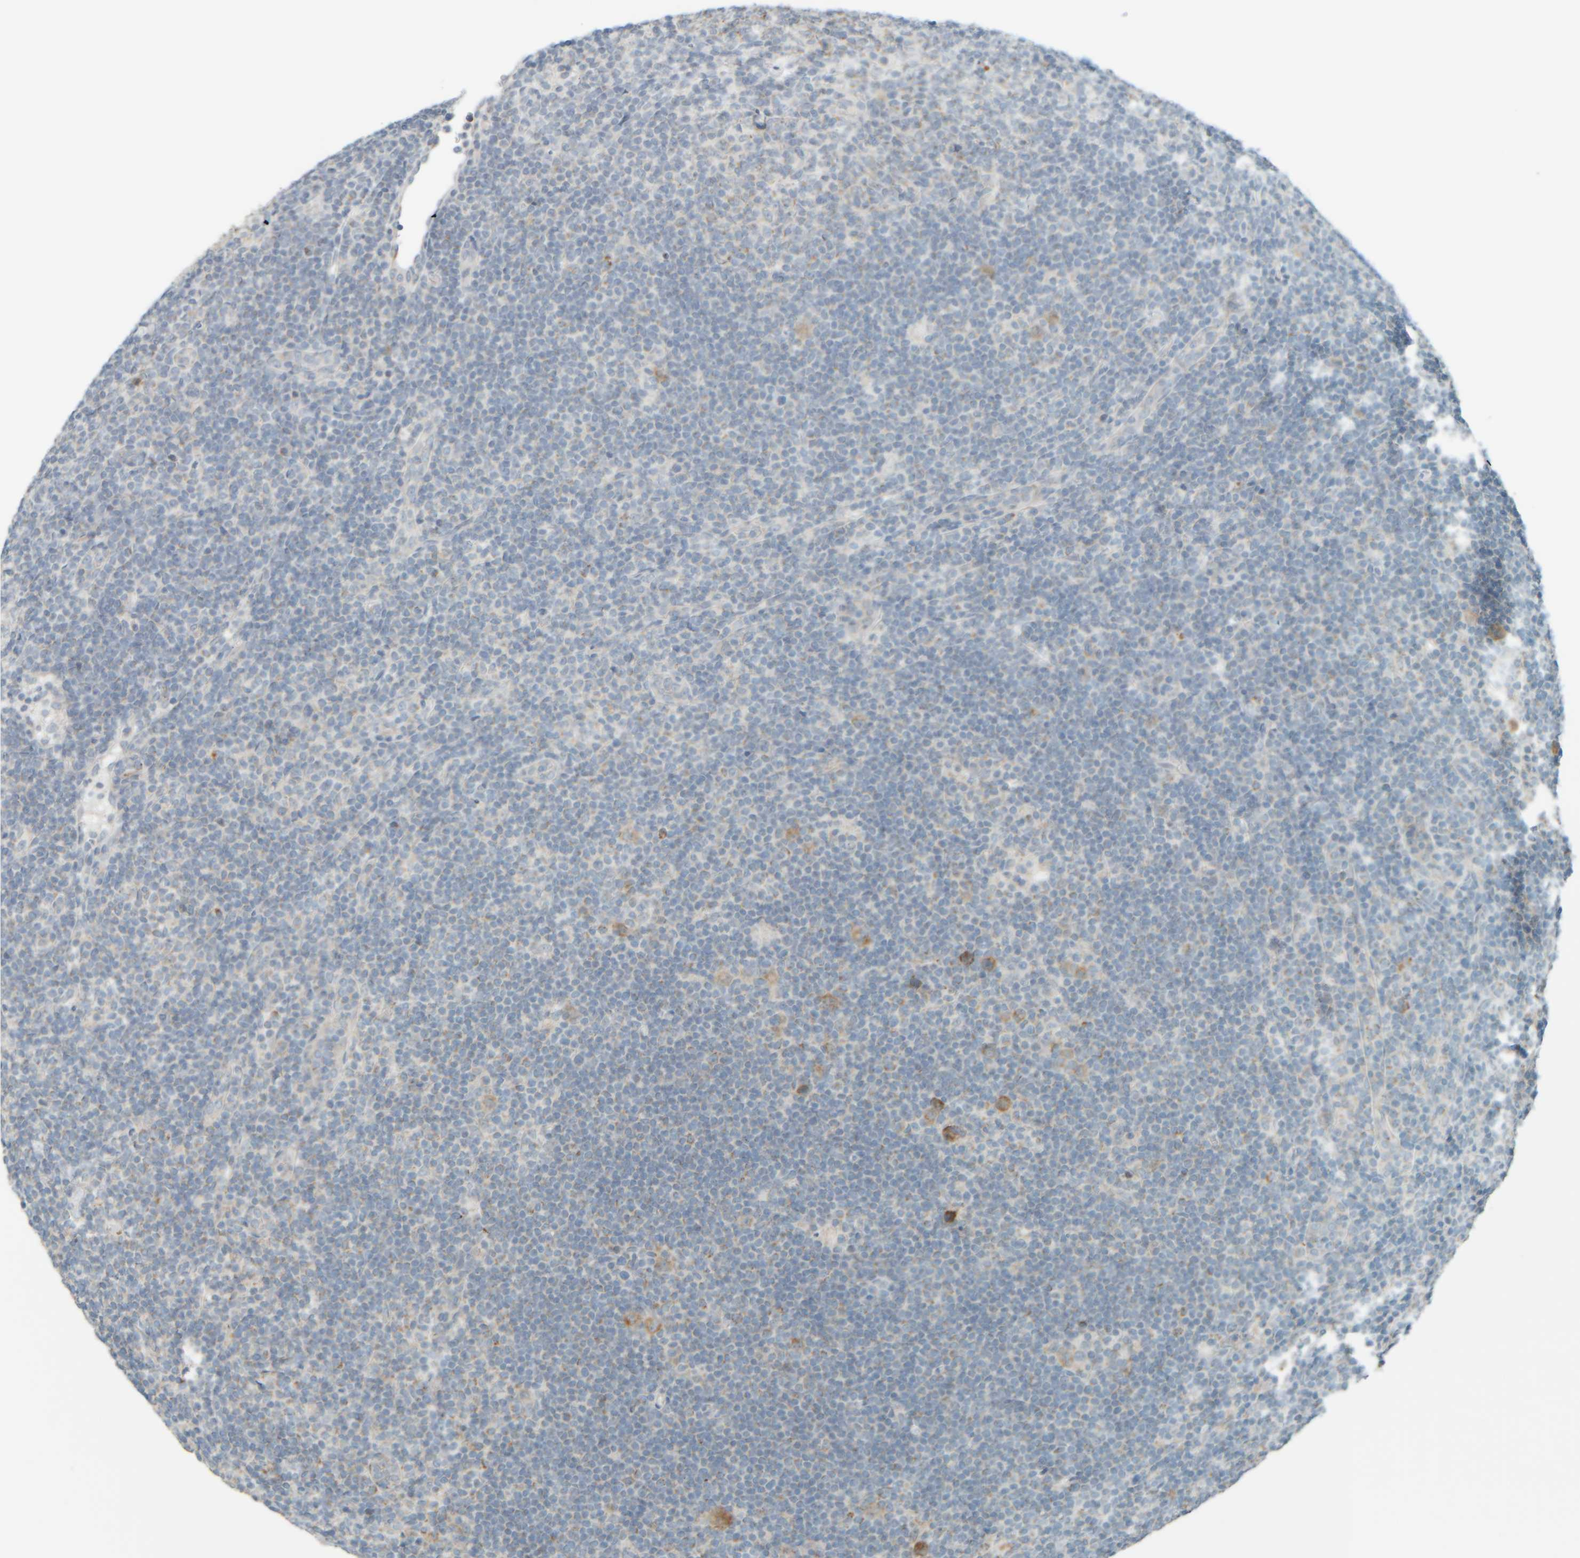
{"staining": {"intensity": "weak", "quantity": ">75%", "location": "cytoplasmic/membranous"}, "tissue": "lymphoma", "cell_type": "Tumor cells", "image_type": "cancer", "snomed": [{"axis": "morphology", "description": "Hodgkin's disease, NOS"}, {"axis": "topography", "description": "Lymph node"}], "caption": "Protein expression by immunohistochemistry (IHC) shows weak cytoplasmic/membranous expression in approximately >75% of tumor cells in lymphoma.", "gene": "PTGES3L-AARSD1", "patient": {"sex": "female", "age": 57}}